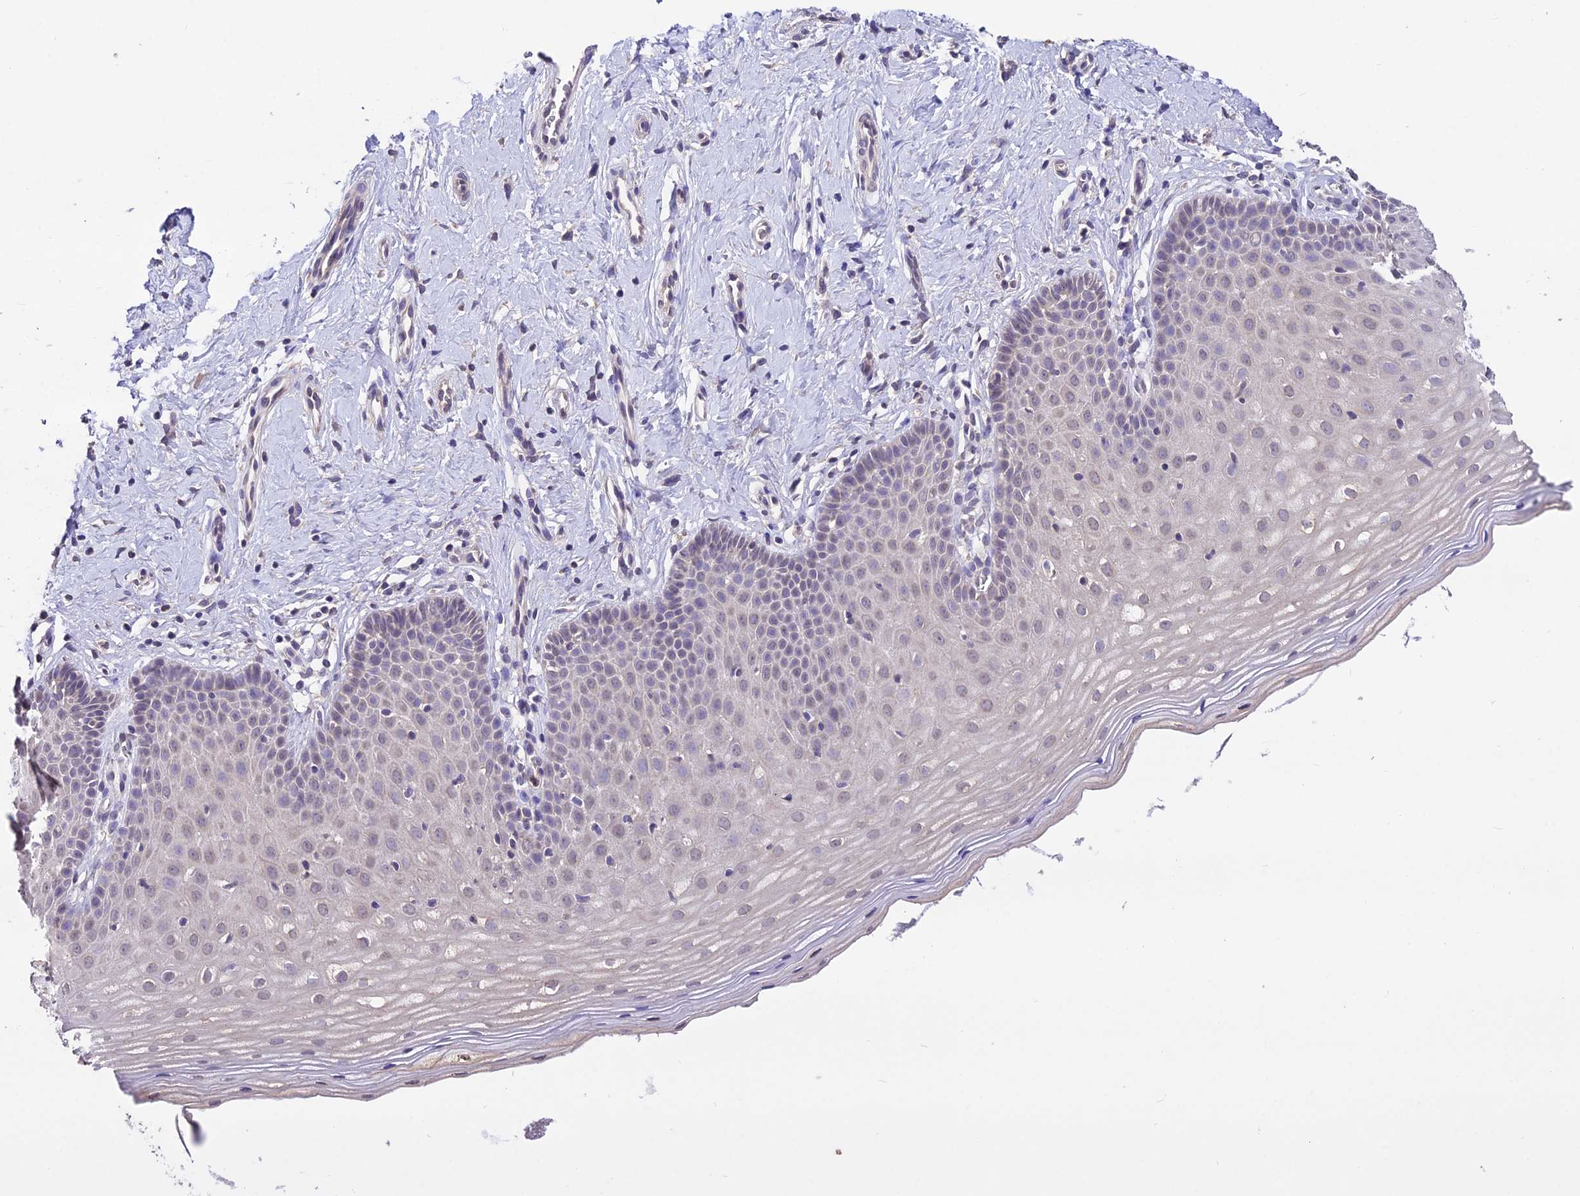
{"staining": {"intensity": "negative", "quantity": "none", "location": "none"}, "tissue": "cervix", "cell_type": "Glandular cells", "image_type": "normal", "snomed": [{"axis": "morphology", "description": "Normal tissue, NOS"}, {"axis": "topography", "description": "Cervix"}], "caption": "This is an immunohistochemistry micrograph of unremarkable human cervix. There is no expression in glandular cells.", "gene": "PGK1", "patient": {"sex": "female", "age": 36}}